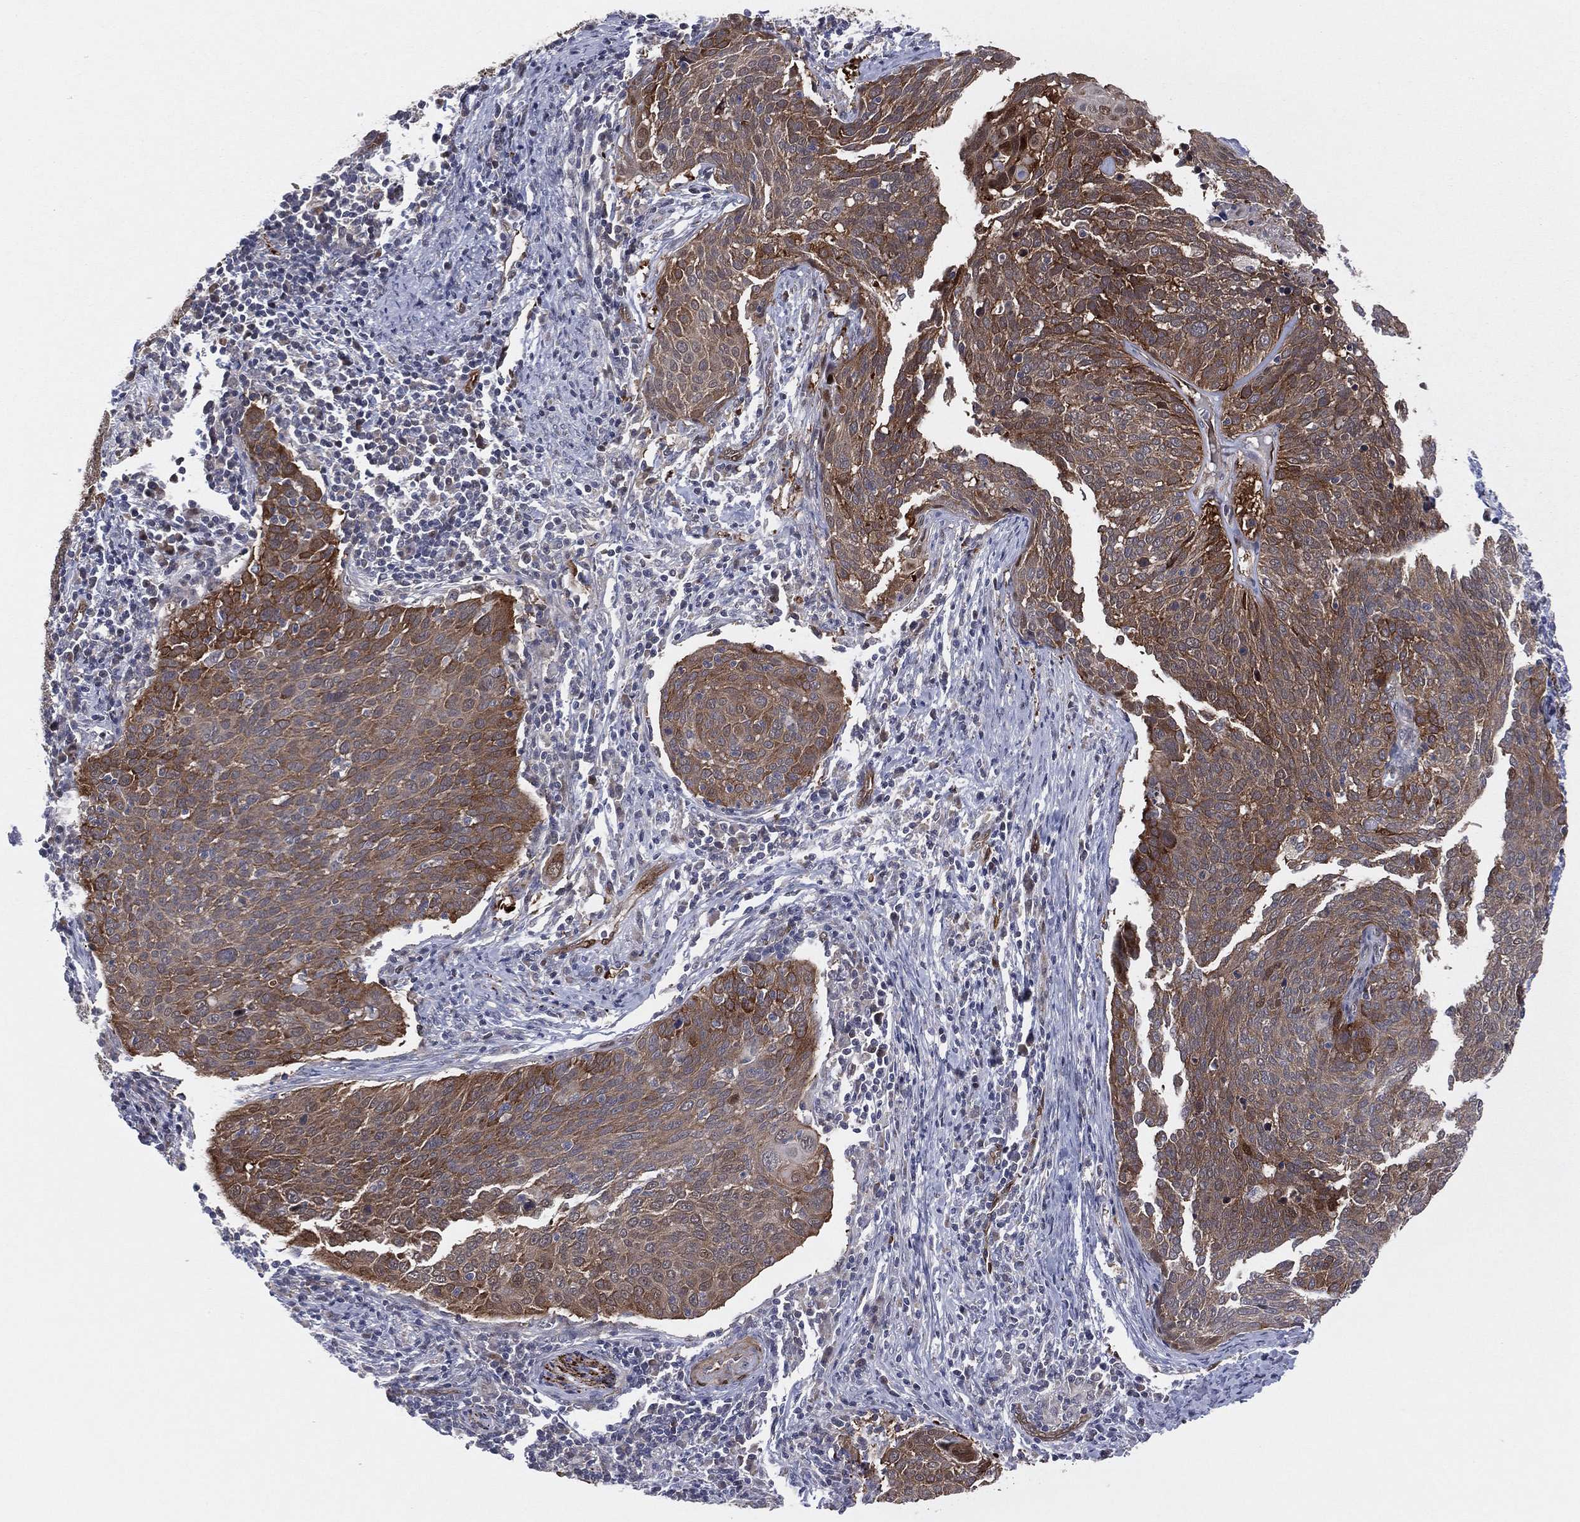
{"staining": {"intensity": "moderate", "quantity": "25%-75%", "location": "cytoplasmic/membranous"}, "tissue": "cervical cancer", "cell_type": "Tumor cells", "image_type": "cancer", "snomed": [{"axis": "morphology", "description": "Squamous cell carcinoma, NOS"}, {"axis": "topography", "description": "Cervix"}], "caption": "Cervical cancer stained for a protein reveals moderate cytoplasmic/membranous positivity in tumor cells.", "gene": "SNCG", "patient": {"sex": "female", "age": 39}}